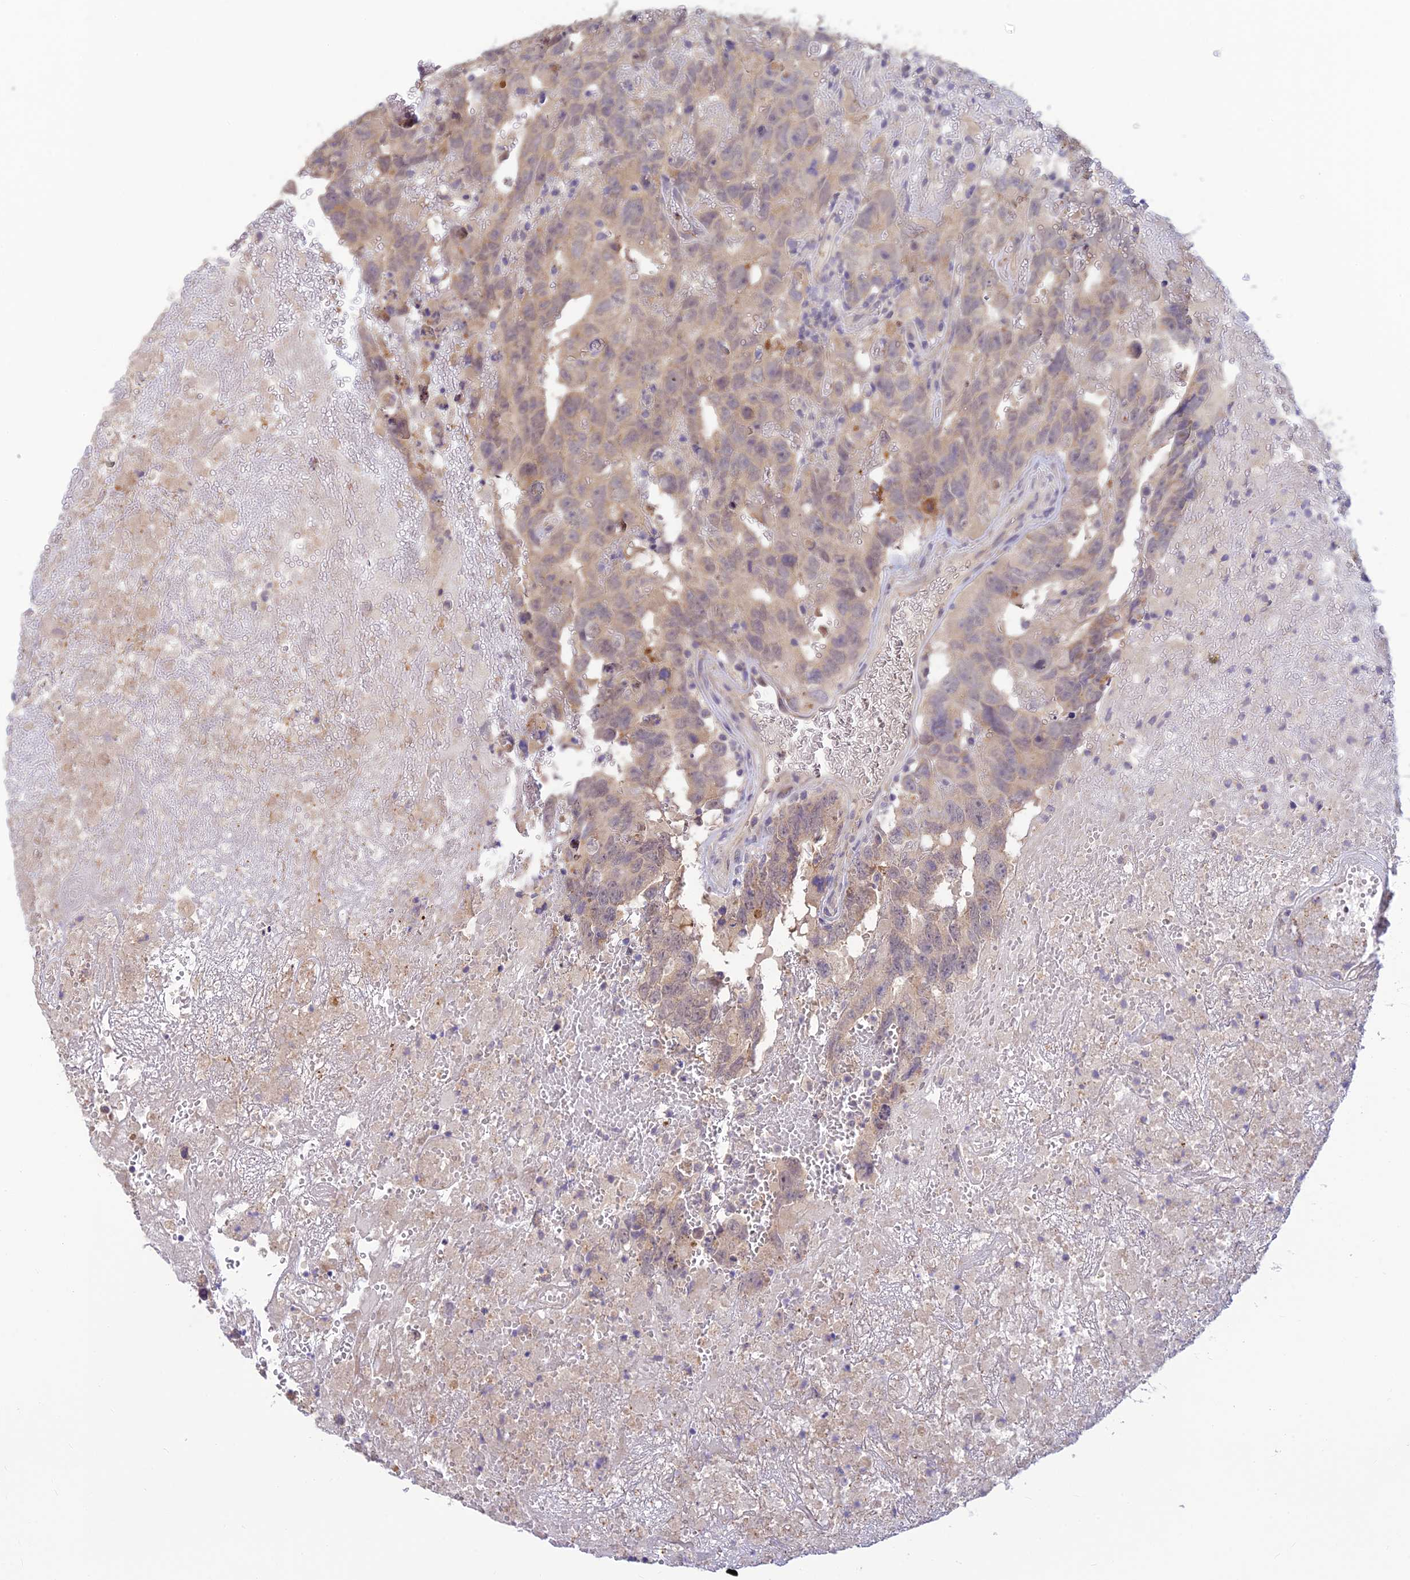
{"staining": {"intensity": "weak", "quantity": "<25%", "location": "cytoplasmic/membranous"}, "tissue": "testis cancer", "cell_type": "Tumor cells", "image_type": "cancer", "snomed": [{"axis": "morphology", "description": "Carcinoma, Embryonal, NOS"}, {"axis": "topography", "description": "Testis"}], "caption": "Immunohistochemical staining of human embryonal carcinoma (testis) demonstrates no significant expression in tumor cells.", "gene": "ASPDH", "patient": {"sex": "male", "age": 45}}